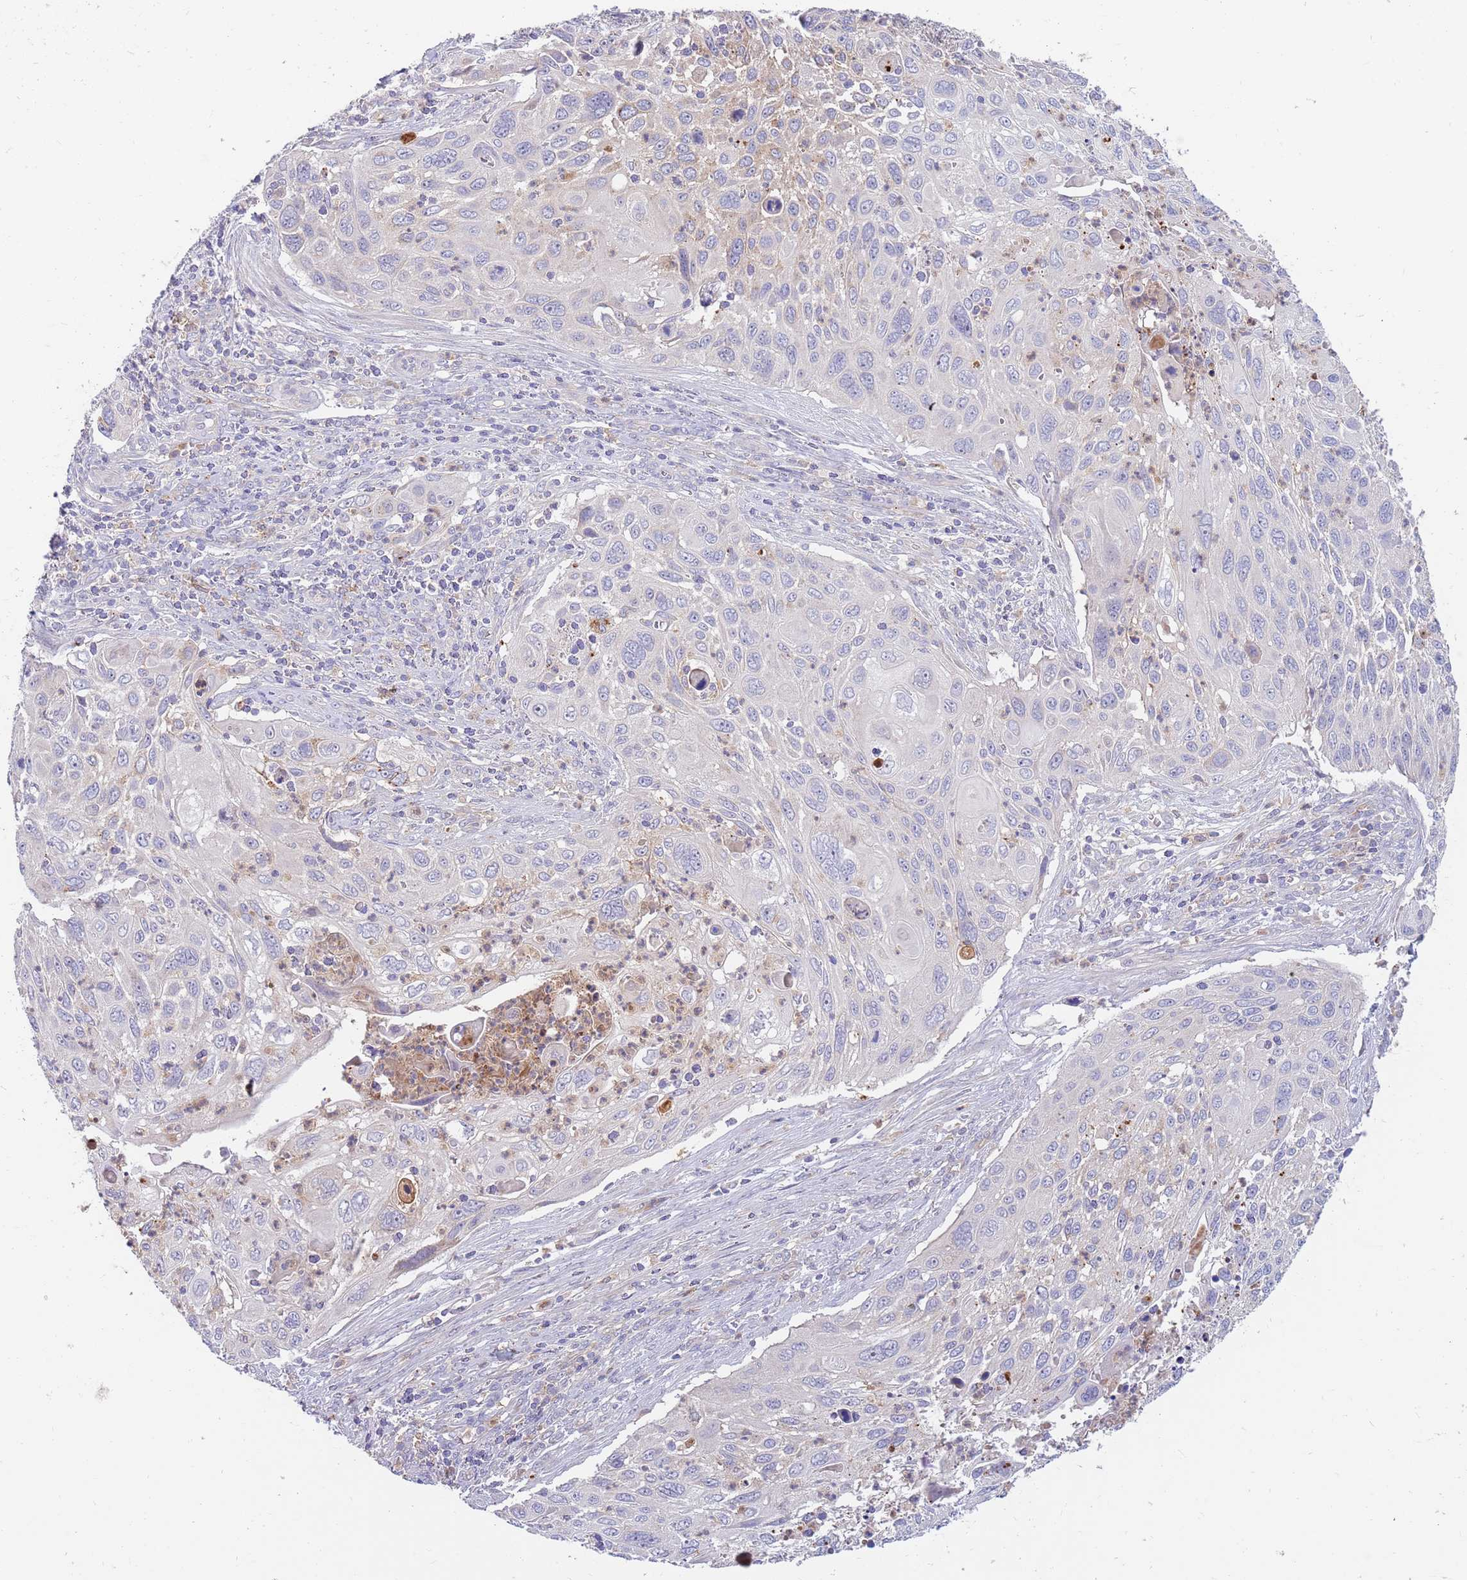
{"staining": {"intensity": "negative", "quantity": "none", "location": "none"}, "tissue": "cervical cancer", "cell_type": "Tumor cells", "image_type": "cancer", "snomed": [{"axis": "morphology", "description": "Squamous cell carcinoma, NOS"}, {"axis": "topography", "description": "Cervix"}], "caption": "Immunohistochemistry photomicrograph of neoplastic tissue: human squamous cell carcinoma (cervical) stained with DAB (3,3'-diaminobenzidine) displays no significant protein expression in tumor cells.", "gene": "BORCS5", "patient": {"sex": "female", "age": 70}}